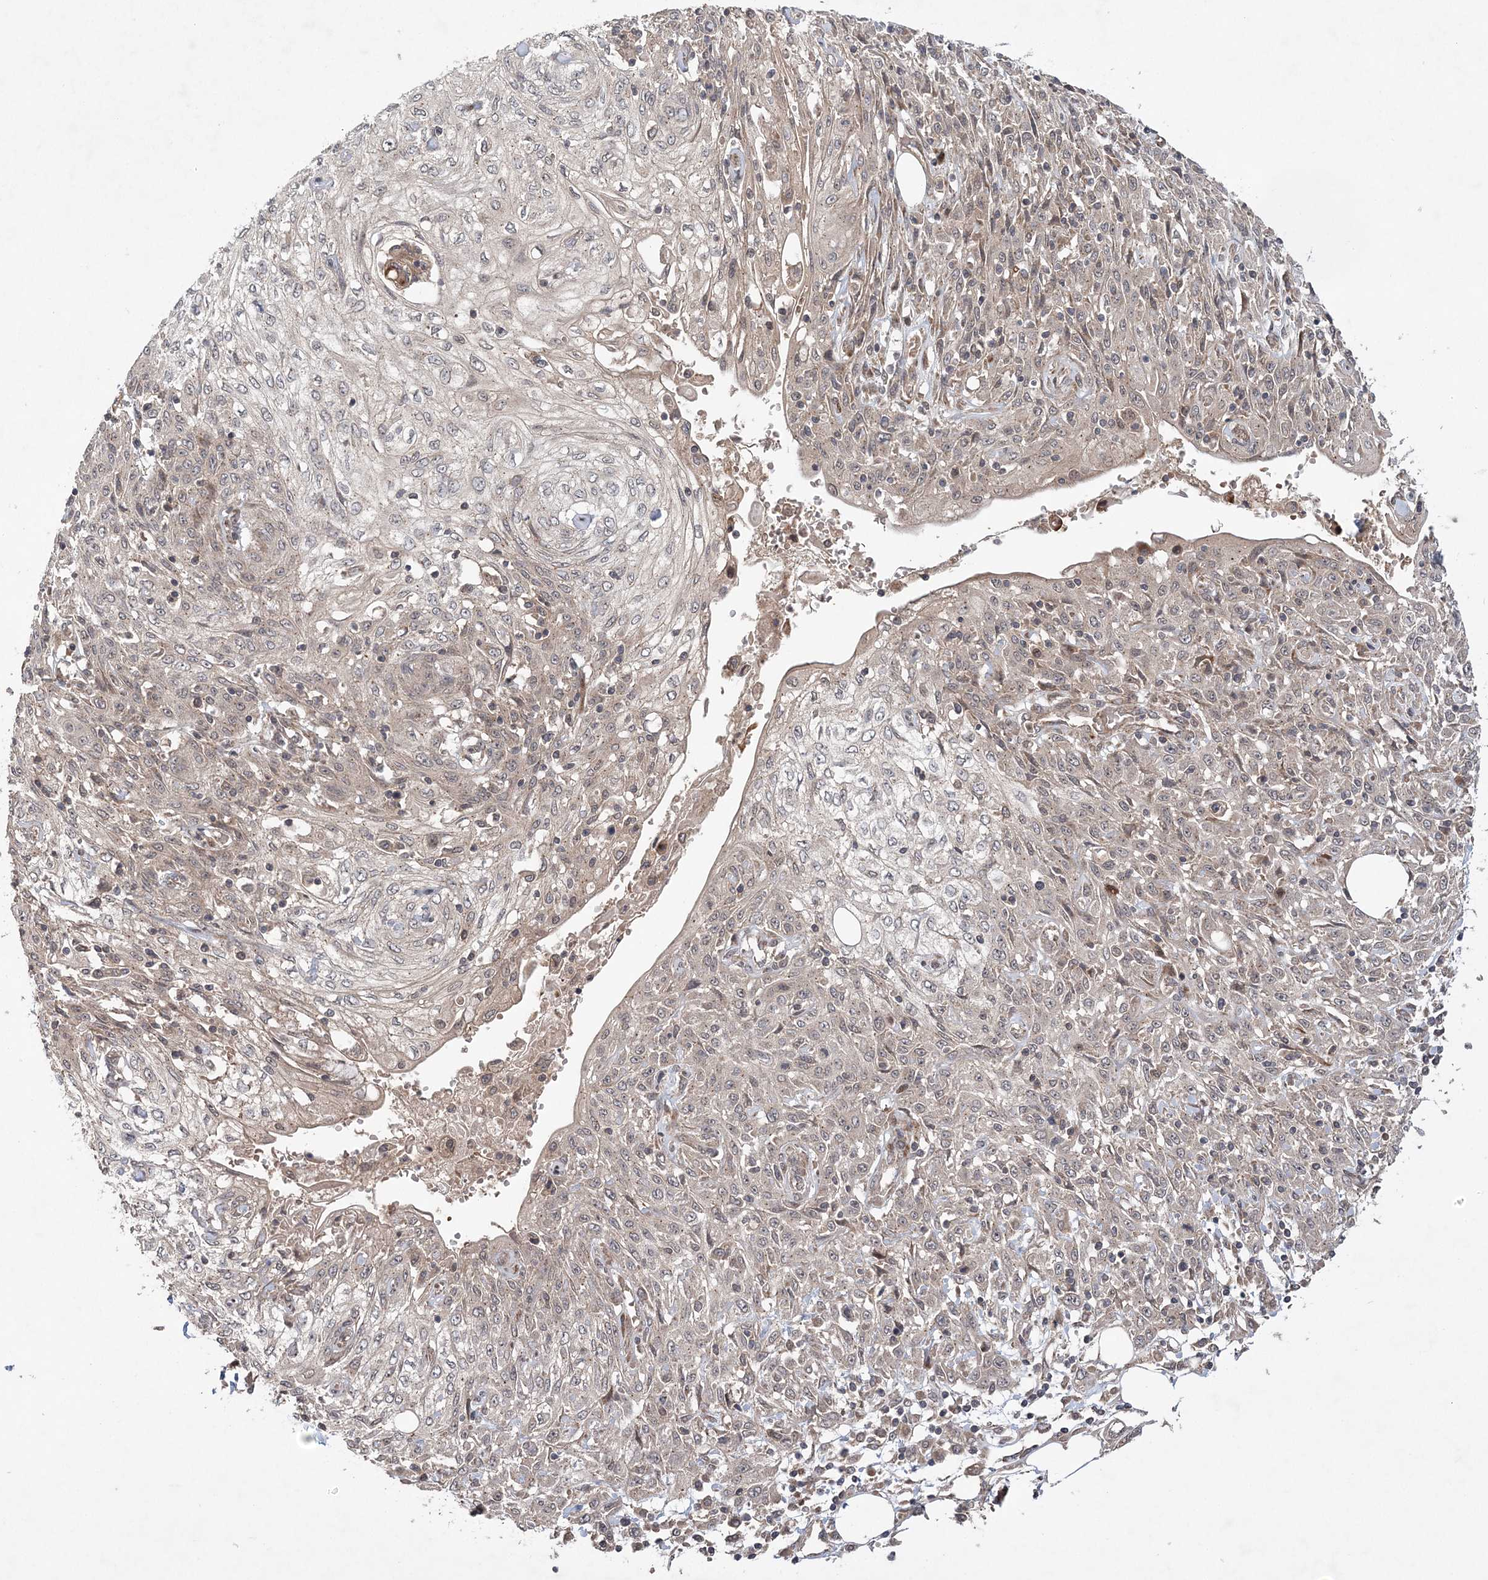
{"staining": {"intensity": "weak", "quantity": "<25%", "location": "cytoplasmic/membranous"}, "tissue": "skin cancer", "cell_type": "Tumor cells", "image_type": "cancer", "snomed": [{"axis": "morphology", "description": "Squamous cell carcinoma, NOS"}, {"axis": "morphology", "description": "Squamous cell carcinoma, metastatic, NOS"}, {"axis": "topography", "description": "Skin"}, {"axis": "topography", "description": "Lymph node"}], "caption": "High power microscopy micrograph of an immunohistochemistry image of squamous cell carcinoma (skin), revealing no significant staining in tumor cells.", "gene": "UBTD2", "patient": {"sex": "male", "age": 75}}